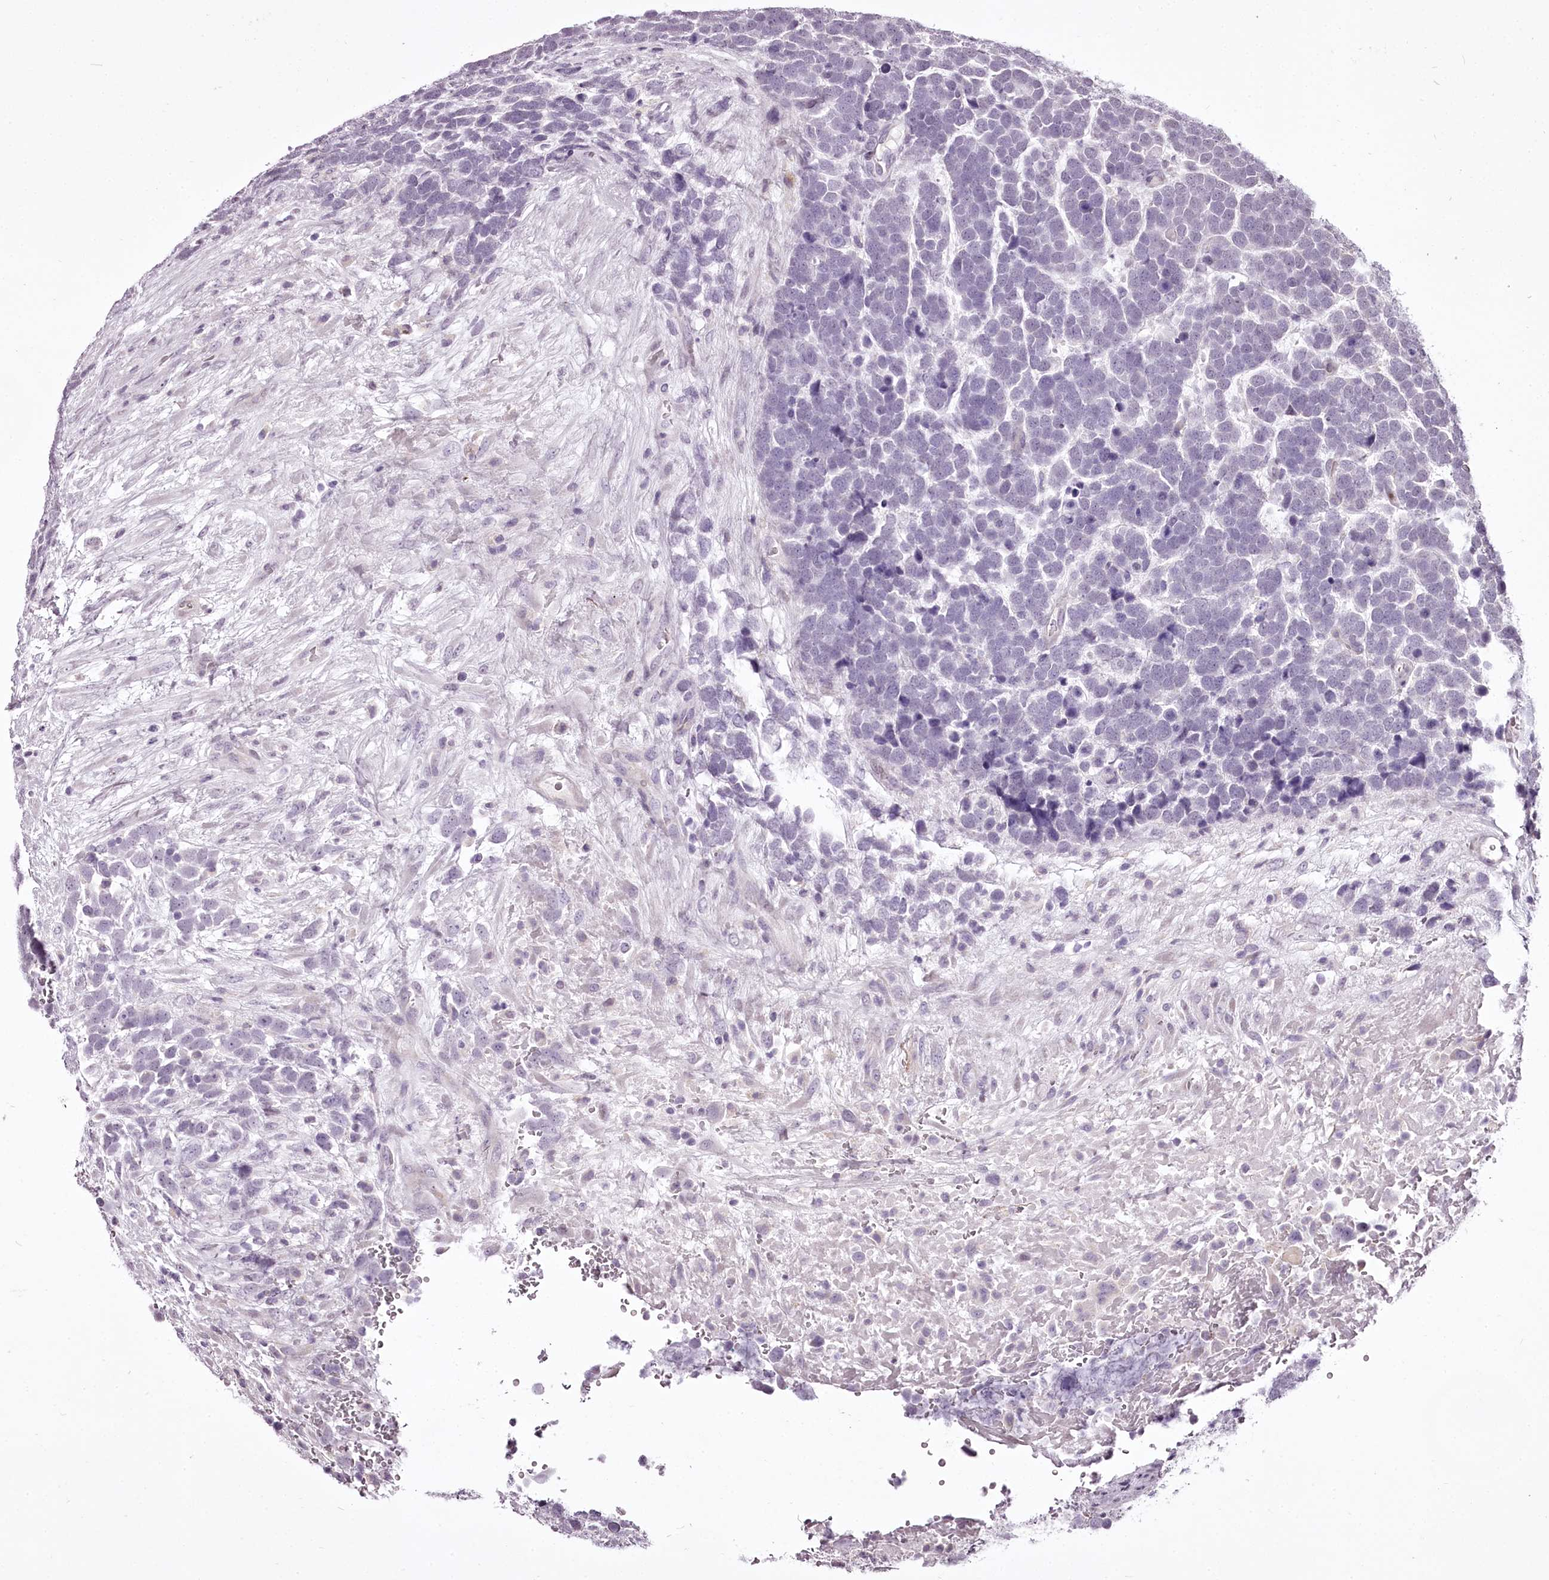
{"staining": {"intensity": "negative", "quantity": "none", "location": "none"}, "tissue": "urothelial cancer", "cell_type": "Tumor cells", "image_type": "cancer", "snomed": [{"axis": "morphology", "description": "Urothelial carcinoma, High grade"}, {"axis": "topography", "description": "Urinary bladder"}], "caption": "Immunohistochemistry histopathology image of neoplastic tissue: human urothelial carcinoma (high-grade) stained with DAB (3,3'-diaminobenzidine) exhibits no significant protein positivity in tumor cells.", "gene": "C1orf56", "patient": {"sex": "female", "age": 82}}